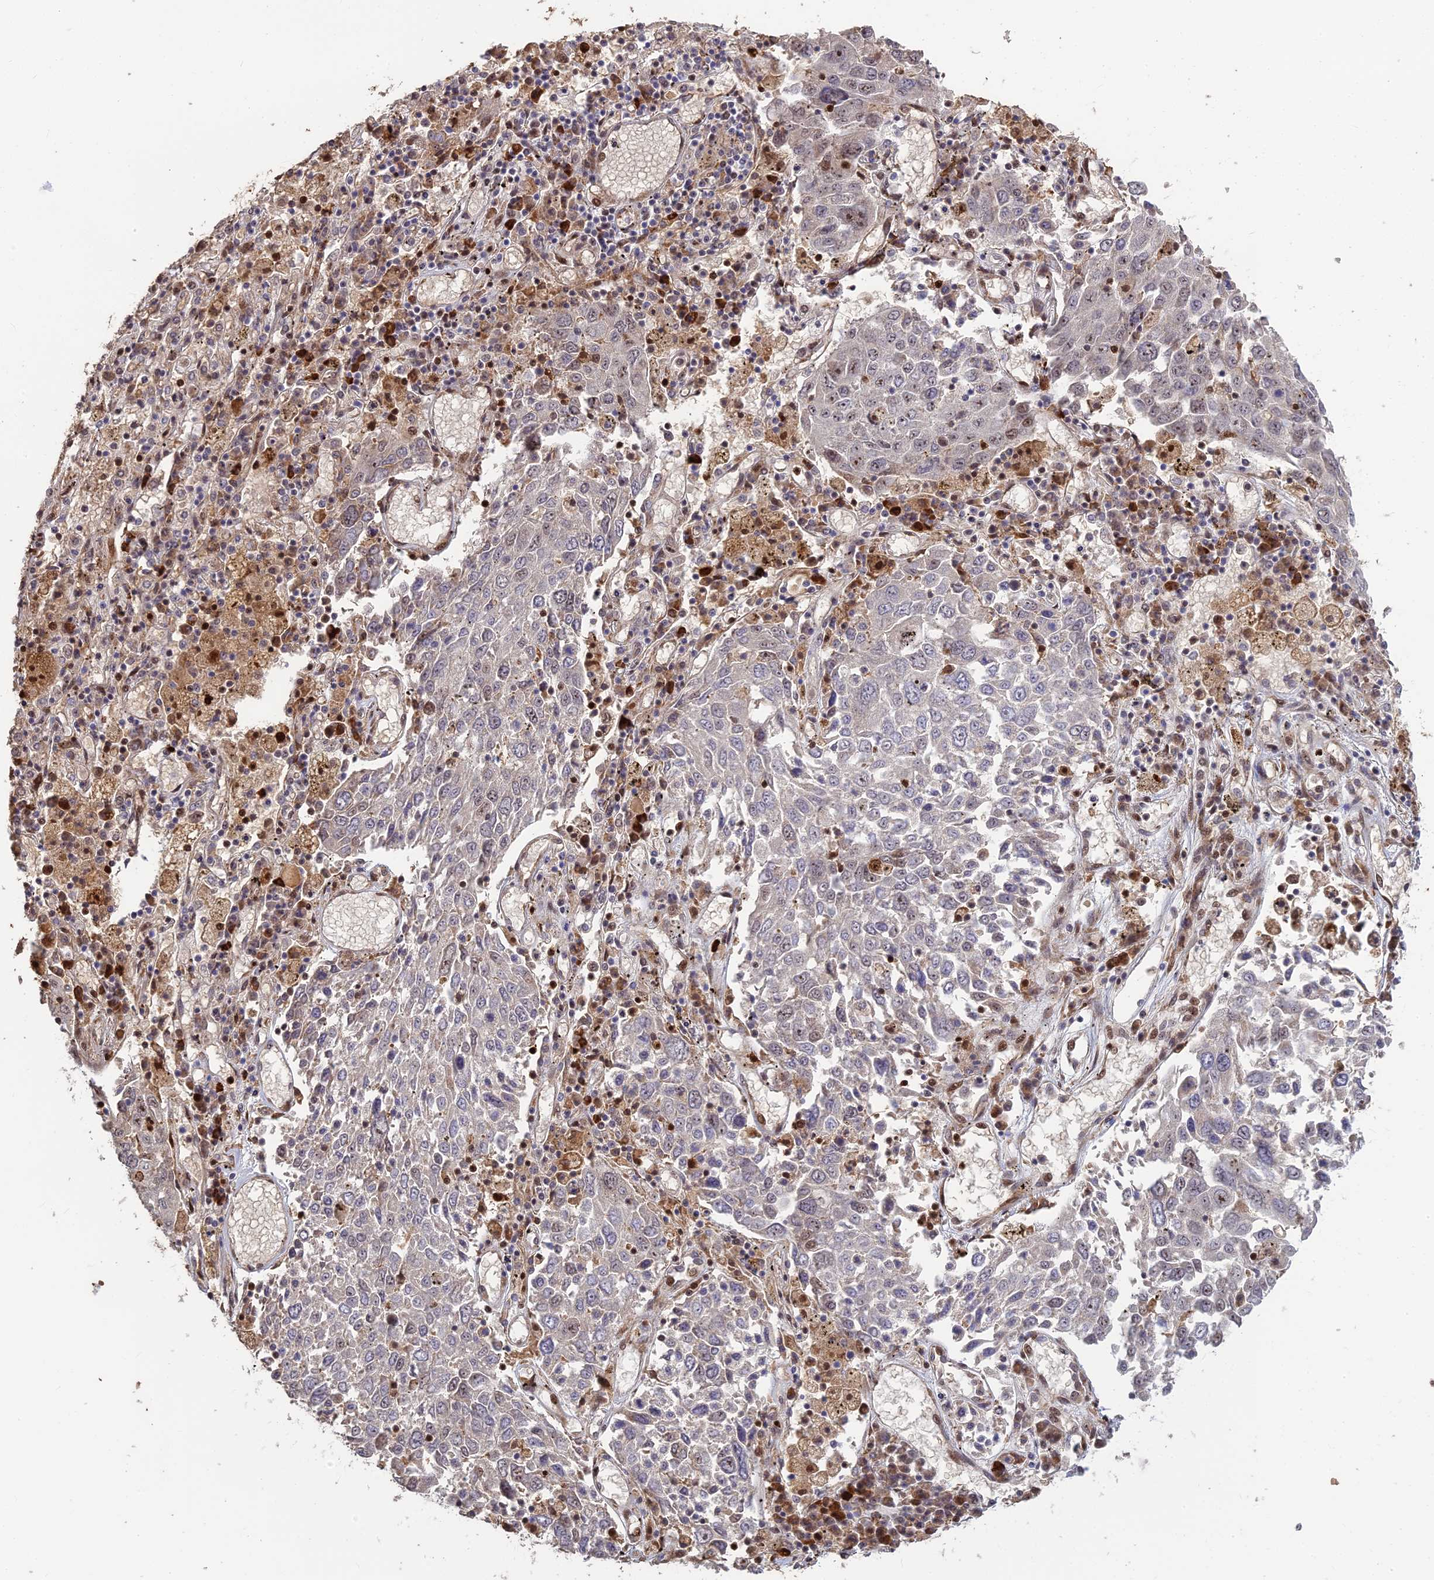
{"staining": {"intensity": "moderate", "quantity": "<25%", "location": "nuclear"}, "tissue": "lung cancer", "cell_type": "Tumor cells", "image_type": "cancer", "snomed": [{"axis": "morphology", "description": "Squamous cell carcinoma, NOS"}, {"axis": "topography", "description": "Lung"}], "caption": "High-magnification brightfield microscopy of lung cancer (squamous cell carcinoma) stained with DAB (brown) and counterstained with hematoxylin (blue). tumor cells exhibit moderate nuclear expression is present in about<25% of cells.", "gene": "UFSP2", "patient": {"sex": "male", "age": 65}}